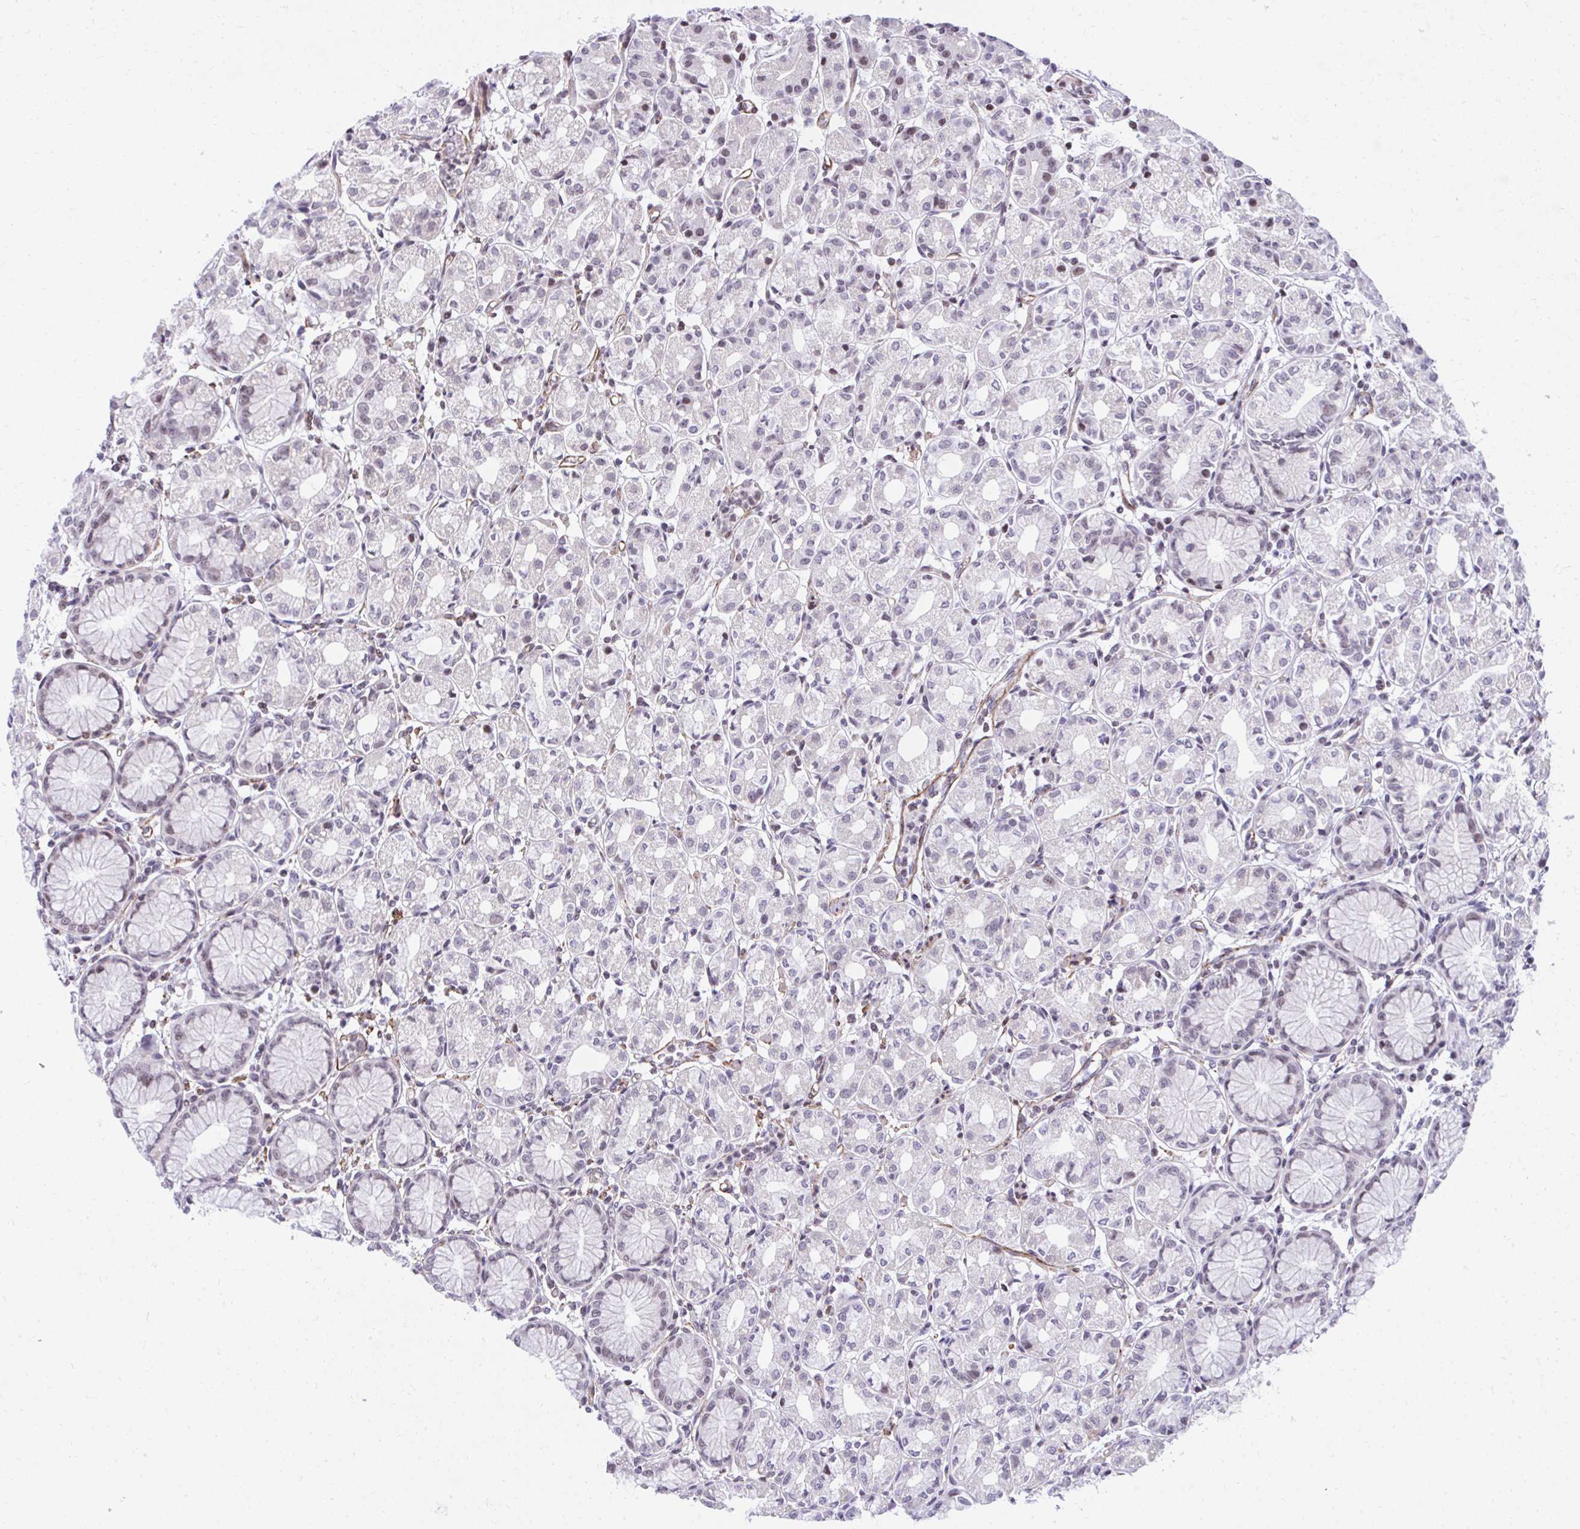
{"staining": {"intensity": "negative", "quantity": "none", "location": "none"}, "tissue": "stomach", "cell_type": "Glandular cells", "image_type": "normal", "snomed": [{"axis": "morphology", "description": "Normal tissue, NOS"}, {"axis": "topography", "description": "Stomach"}], "caption": "A high-resolution image shows immunohistochemistry (IHC) staining of unremarkable stomach, which demonstrates no significant staining in glandular cells.", "gene": "KCNN4", "patient": {"sex": "female", "age": 57}}